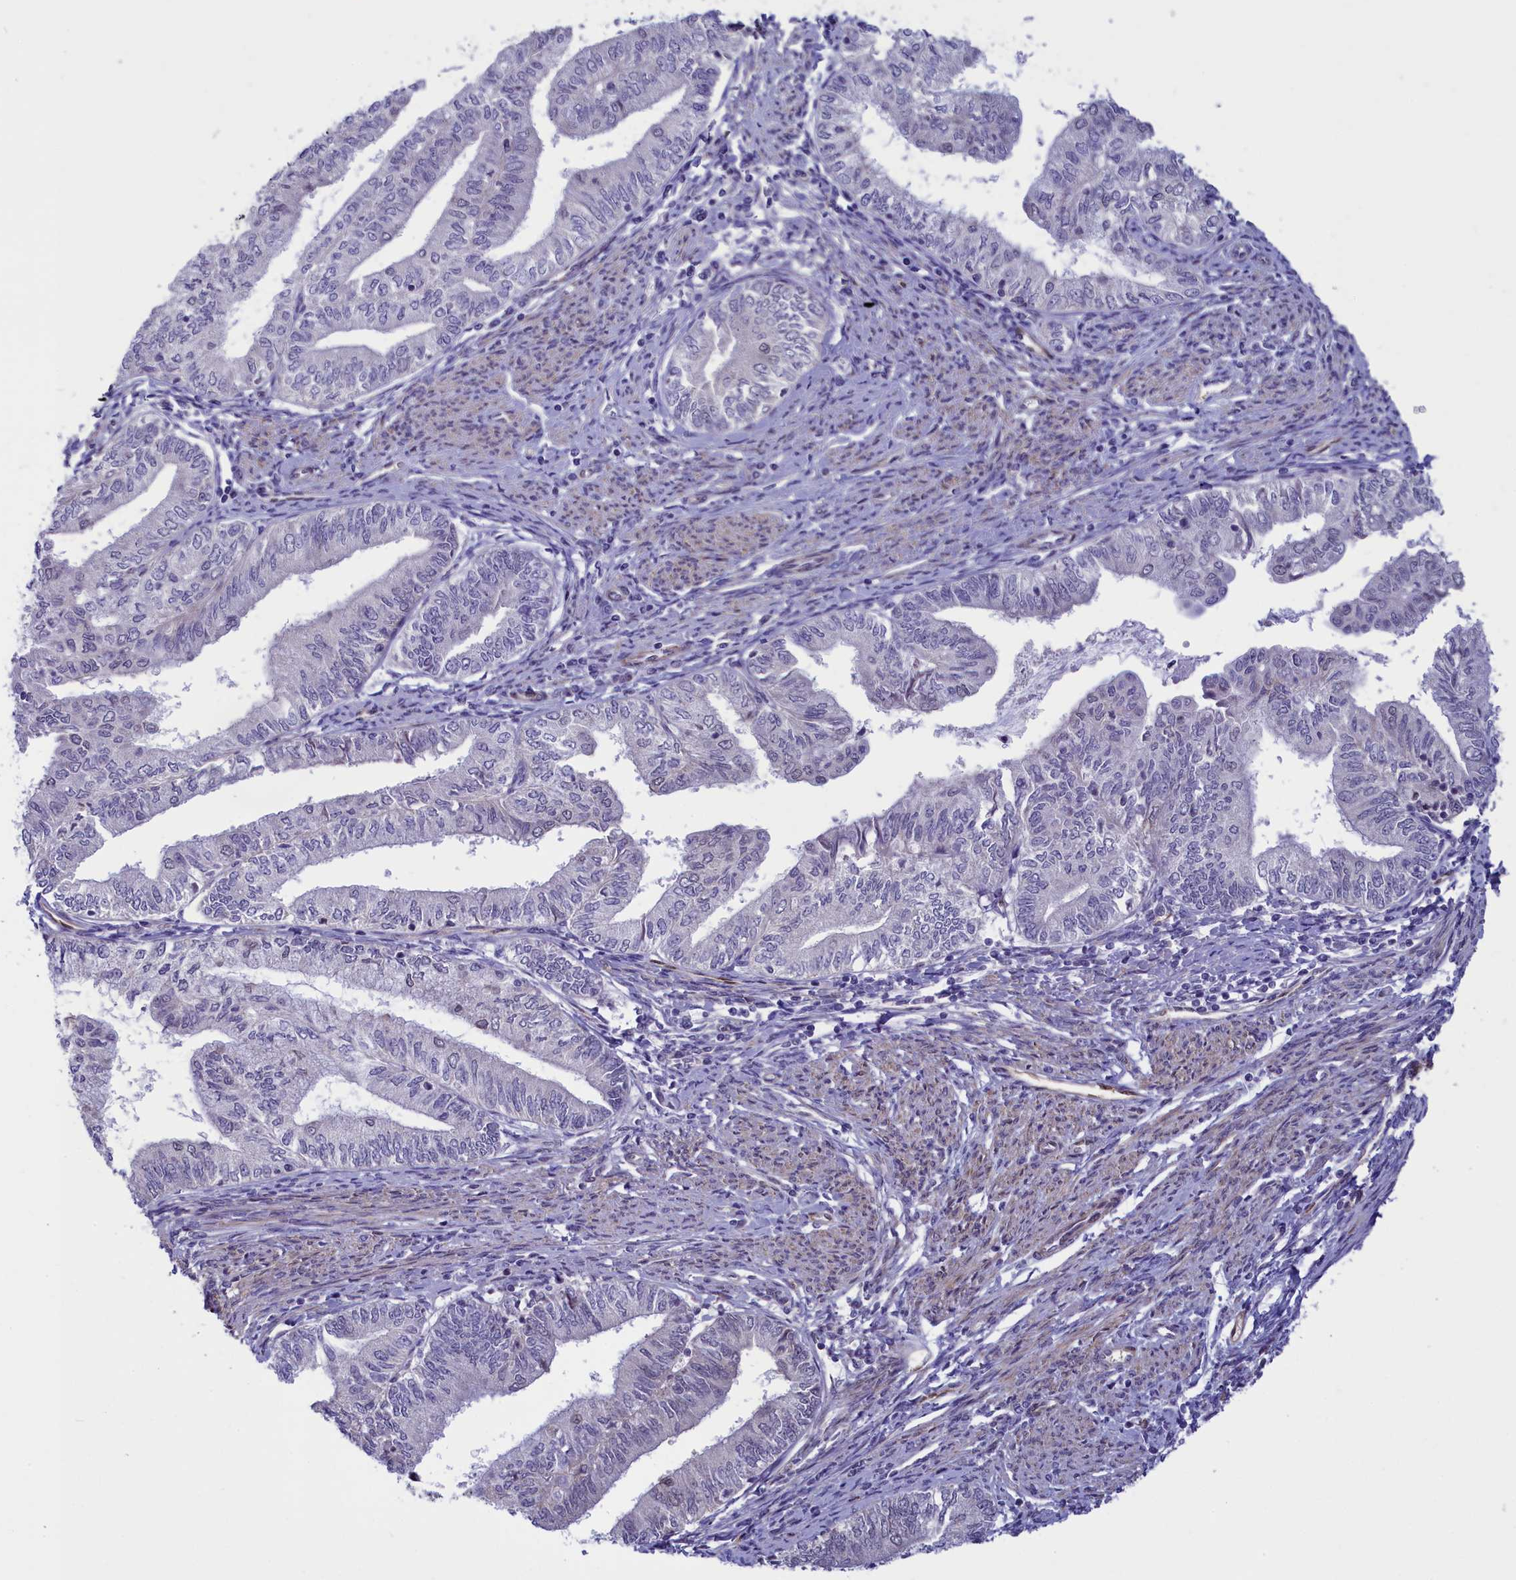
{"staining": {"intensity": "negative", "quantity": "none", "location": "none"}, "tissue": "endometrial cancer", "cell_type": "Tumor cells", "image_type": "cancer", "snomed": [{"axis": "morphology", "description": "Adenocarcinoma, NOS"}, {"axis": "topography", "description": "Endometrium"}], "caption": "This image is of endometrial adenocarcinoma stained with immunohistochemistry to label a protein in brown with the nuclei are counter-stained blue. There is no positivity in tumor cells.", "gene": "IGSF6", "patient": {"sex": "female", "age": 66}}